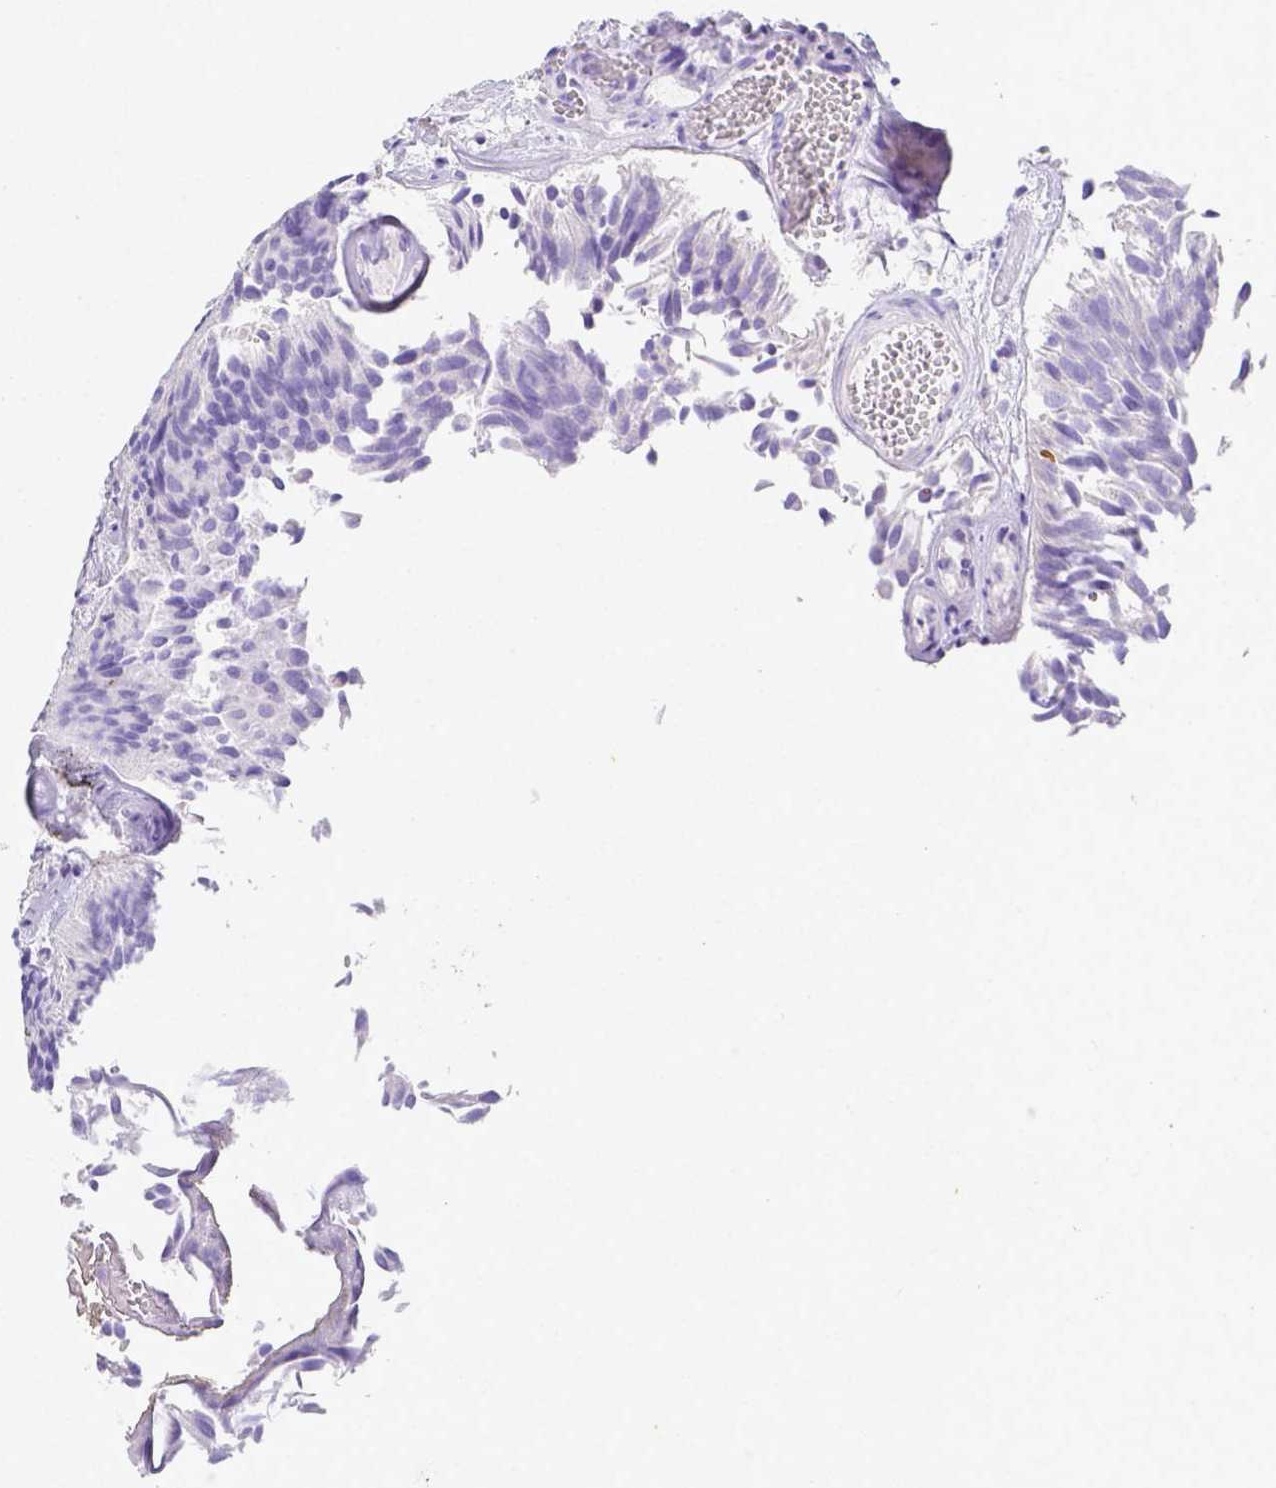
{"staining": {"intensity": "negative", "quantity": "none", "location": "none"}, "tissue": "urothelial cancer", "cell_type": "Tumor cells", "image_type": "cancer", "snomed": [{"axis": "morphology", "description": "Urothelial carcinoma, Low grade"}, {"axis": "topography", "description": "Urinary bladder"}], "caption": "Tumor cells show no significant positivity in low-grade urothelial carcinoma.", "gene": "ARHGAP36", "patient": {"sex": "male", "age": 76}}